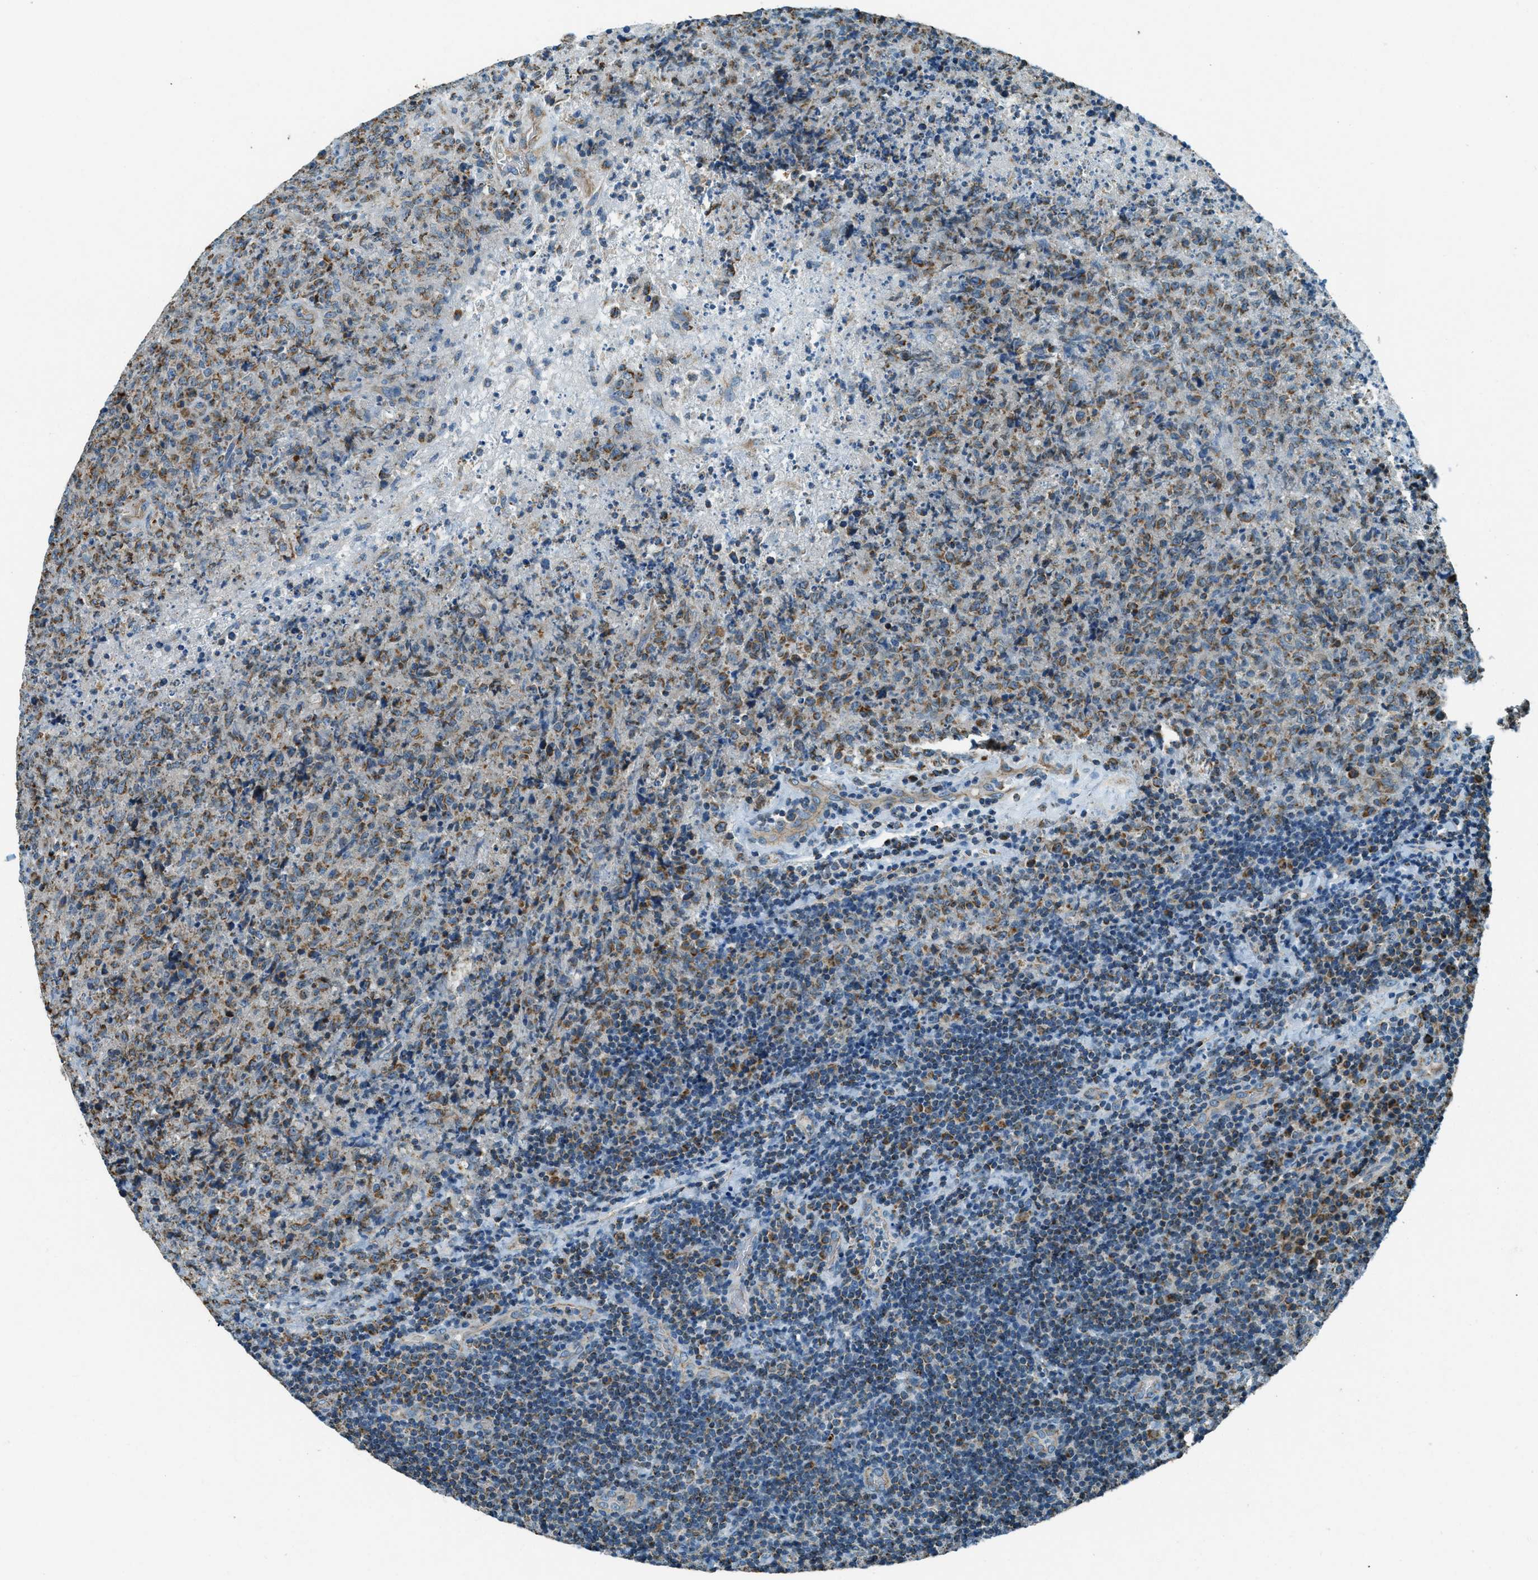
{"staining": {"intensity": "moderate", "quantity": ">75%", "location": "cytoplasmic/membranous"}, "tissue": "lymphoma", "cell_type": "Tumor cells", "image_type": "cancer", "snomed": [{"axis": "morphology", "description": "Malignant lymphoma, non-Hodgkin's type, High grade"}, {"axis": "topography", "description": "Tonsil"}], "caption": "IHC image of neoplastic tissue: malignant lymphoma, non-Hodgkin's type (high-grade) stained using immunohistochemistry (IHC) demonstrates medium levels of moderate protein expression localized specifically in the cytoplasmic/membranous of tumor cells, appearing as a cytoplasmic/membranous brown color.", "gene": "CHST15", "patient": {"sex": "female", "age": 36}}